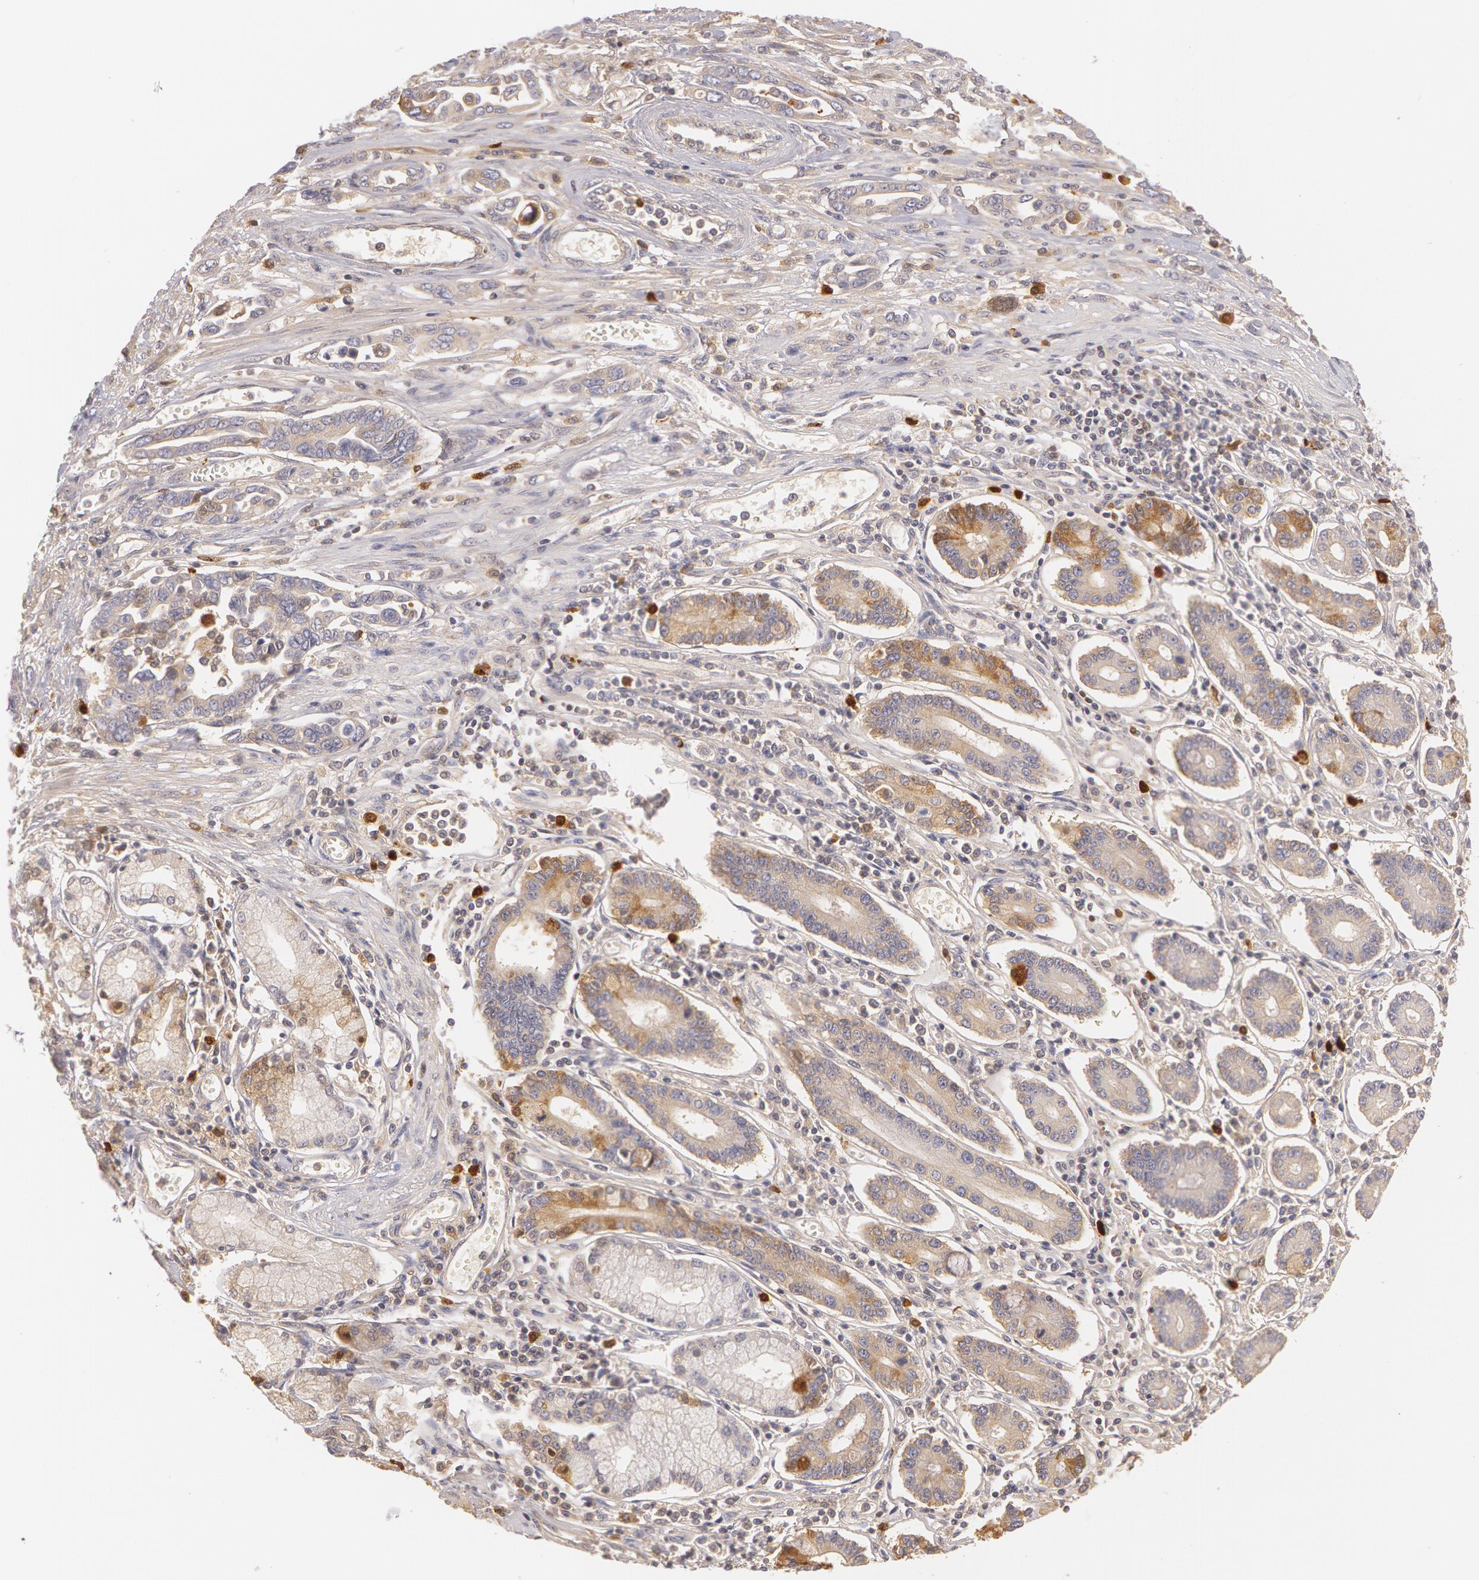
{"staining": {"intensity": "negative", "quantity": "none", "location": "none"}, "tissue": "pancreatic cancer", "cell_type": "Tumor cells", "image_type": "cancer", "snomed": [{"axis": "morphology", "description": "Adenocarcinoma, NOS"}, {"axis": "topography", "description": "Pancreas"}], "caption": "An image of pancreatic cancer stained for a protein displays no brown staining in tumor cells.", "gene": "LBP", "patient": {"sex": "female", "age": 57}}